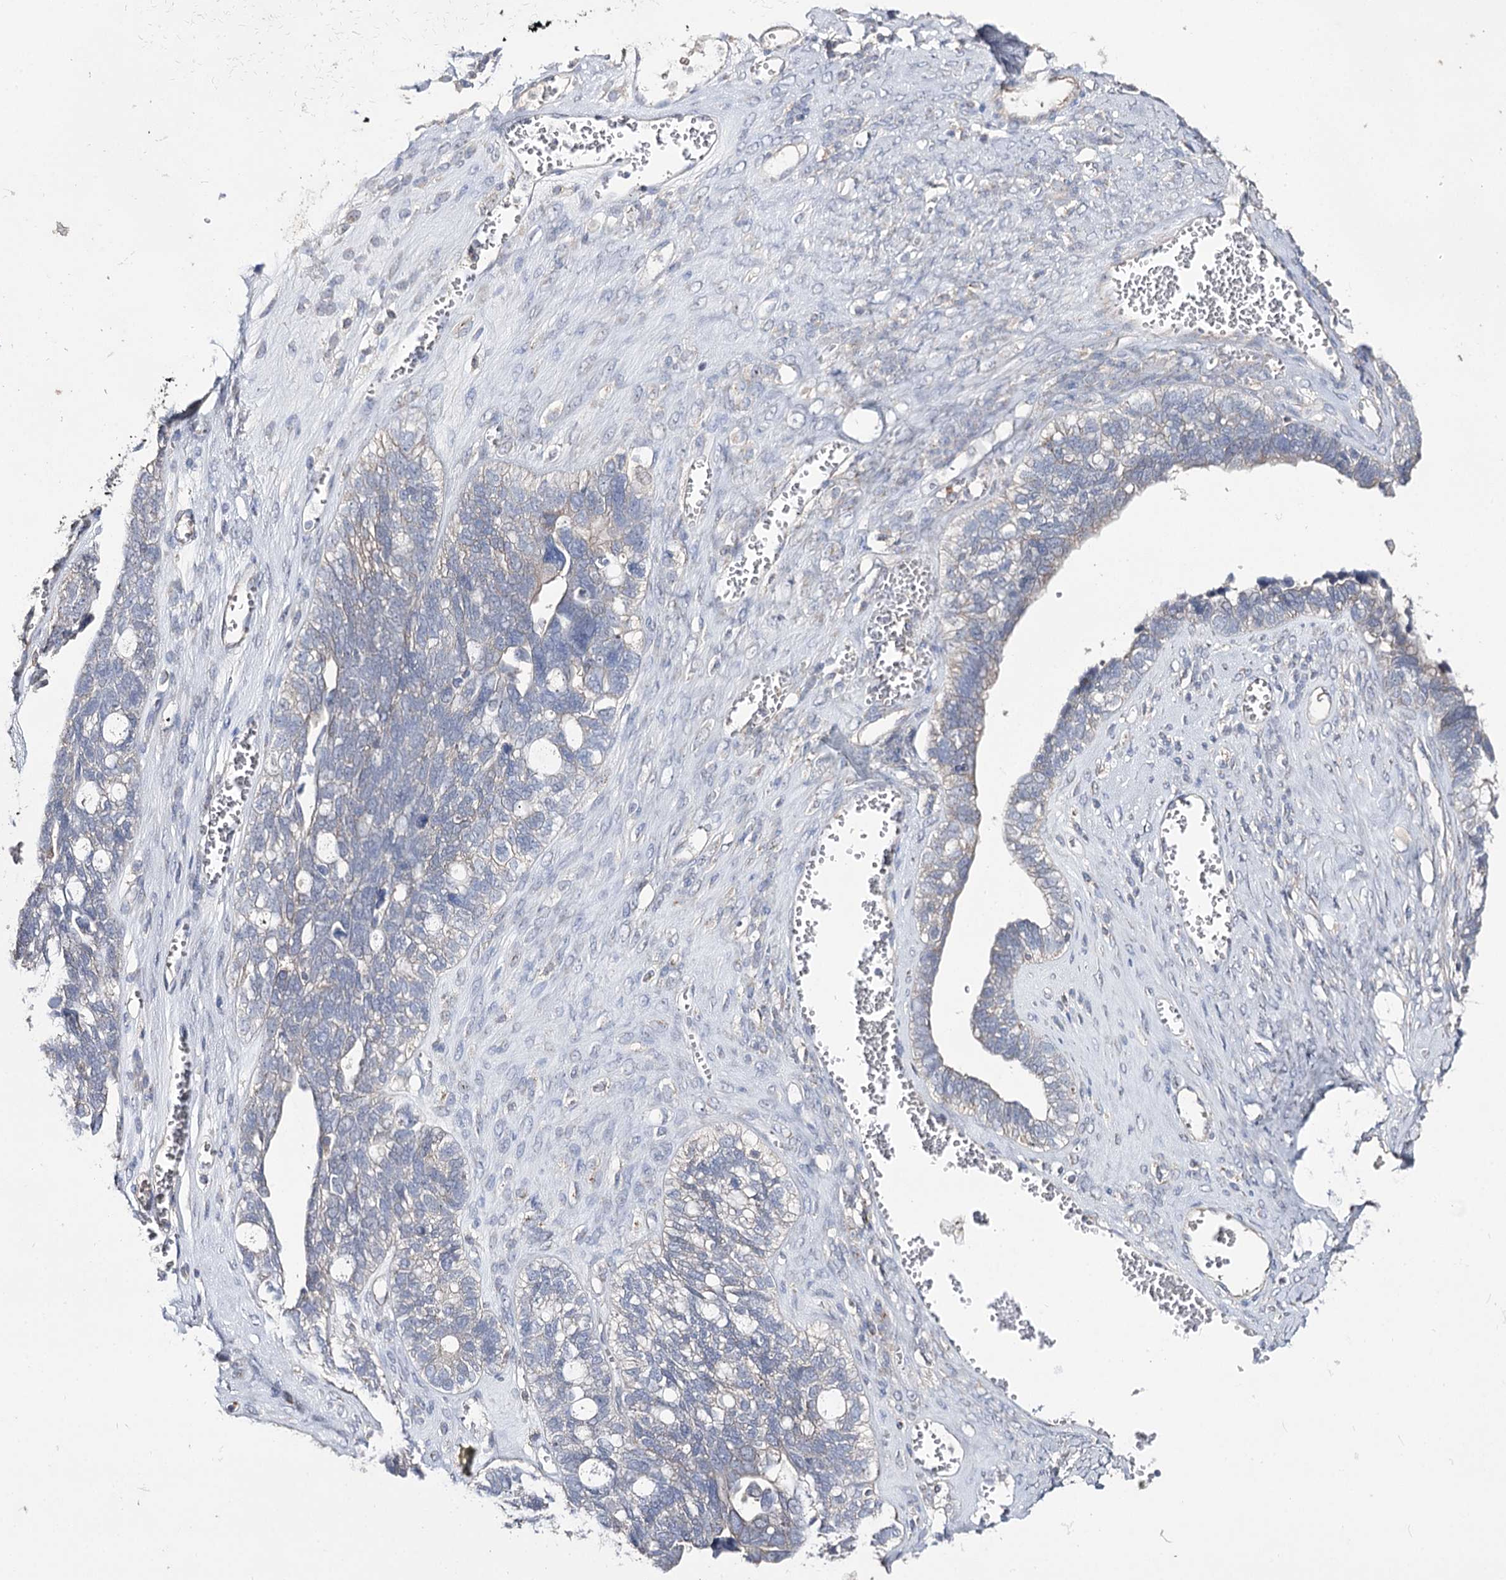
{"staining": {"intensity": "negative", "quantity": "none", "location": "none"}, "tissue": "ovarian cancer", "cell_type": "Tumor cells", "image_type": "cancer", "snomed": [{"axis": "morphology", "description": "Cystadenocarcinoma, serous, NOS"}, {"axis": "topography", "description": "Ovary"}], "caption": "The IHC photomicrograph has no significant staining in tumor cells of ovarian cancer tissue. The staining was performed using DAB to visualize the protein expression in brown, while the nuclei were stained in blue with hematoxylin (Magnification: 20x).", "gene": "IL1RAP", "patient": {"sex": "female", "age": 79}}